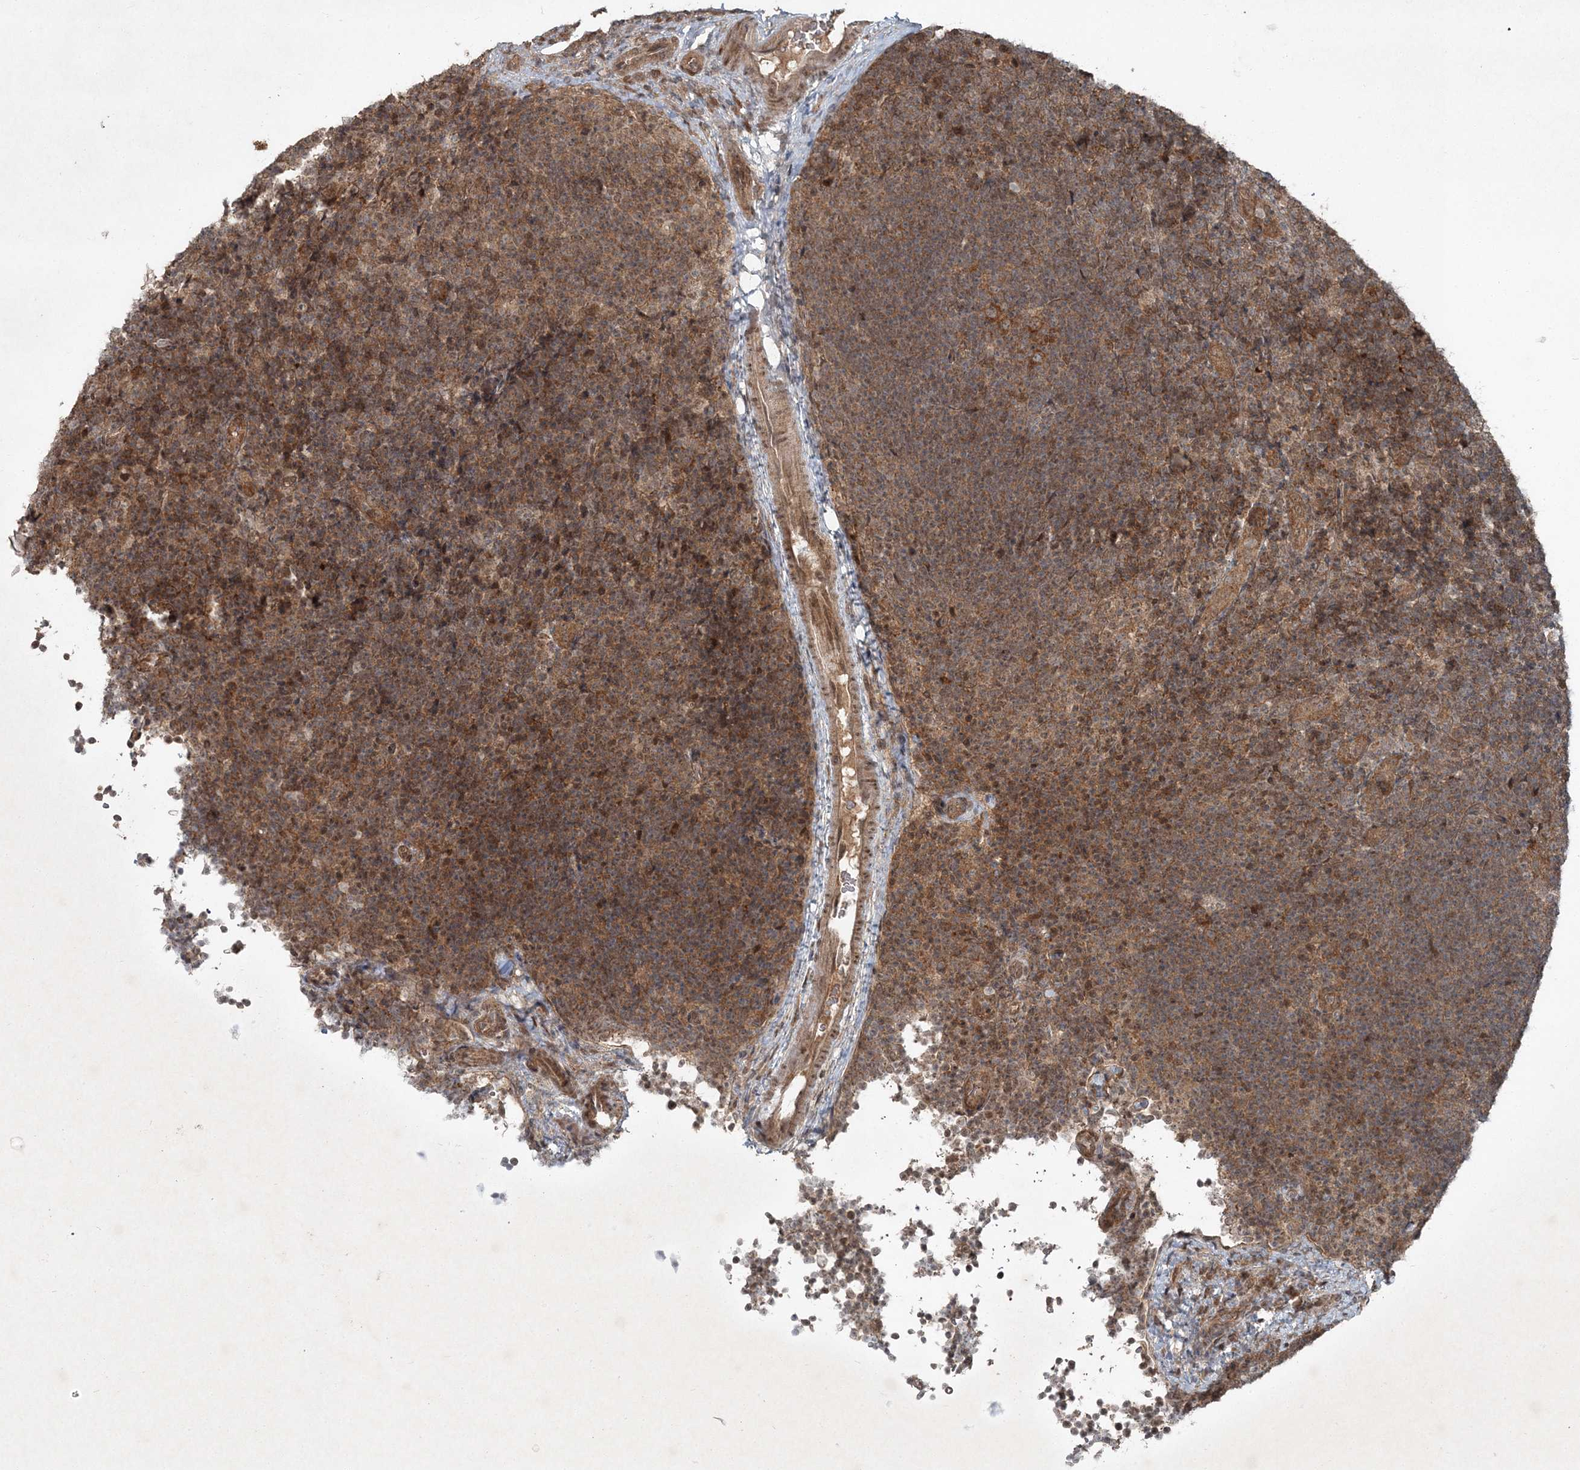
{"staining": {"intensity": "moderate", "quantity": ">75%", "location": "cytoplasmic/membranous"}, "tissue": "lymph node", "cell_type": "Germinal center cells", "image_type": "normal", "snomed": [{"axis": "morphology", "description": "Normal tissue, NOS"}, {"axis": "topography", "description": "Lymph node"}], "caption": "IHC image of unremarkable lymph node: lymph node stained using IHC shows medium levels of moderate protein expression localized specifically in the cytoplasmic/membranous of germinal center cells, appearing as a cytoplasmic/membranous brown color.", "gene": "FBXL17", "patient": {"sex": "female", "age": 22}}